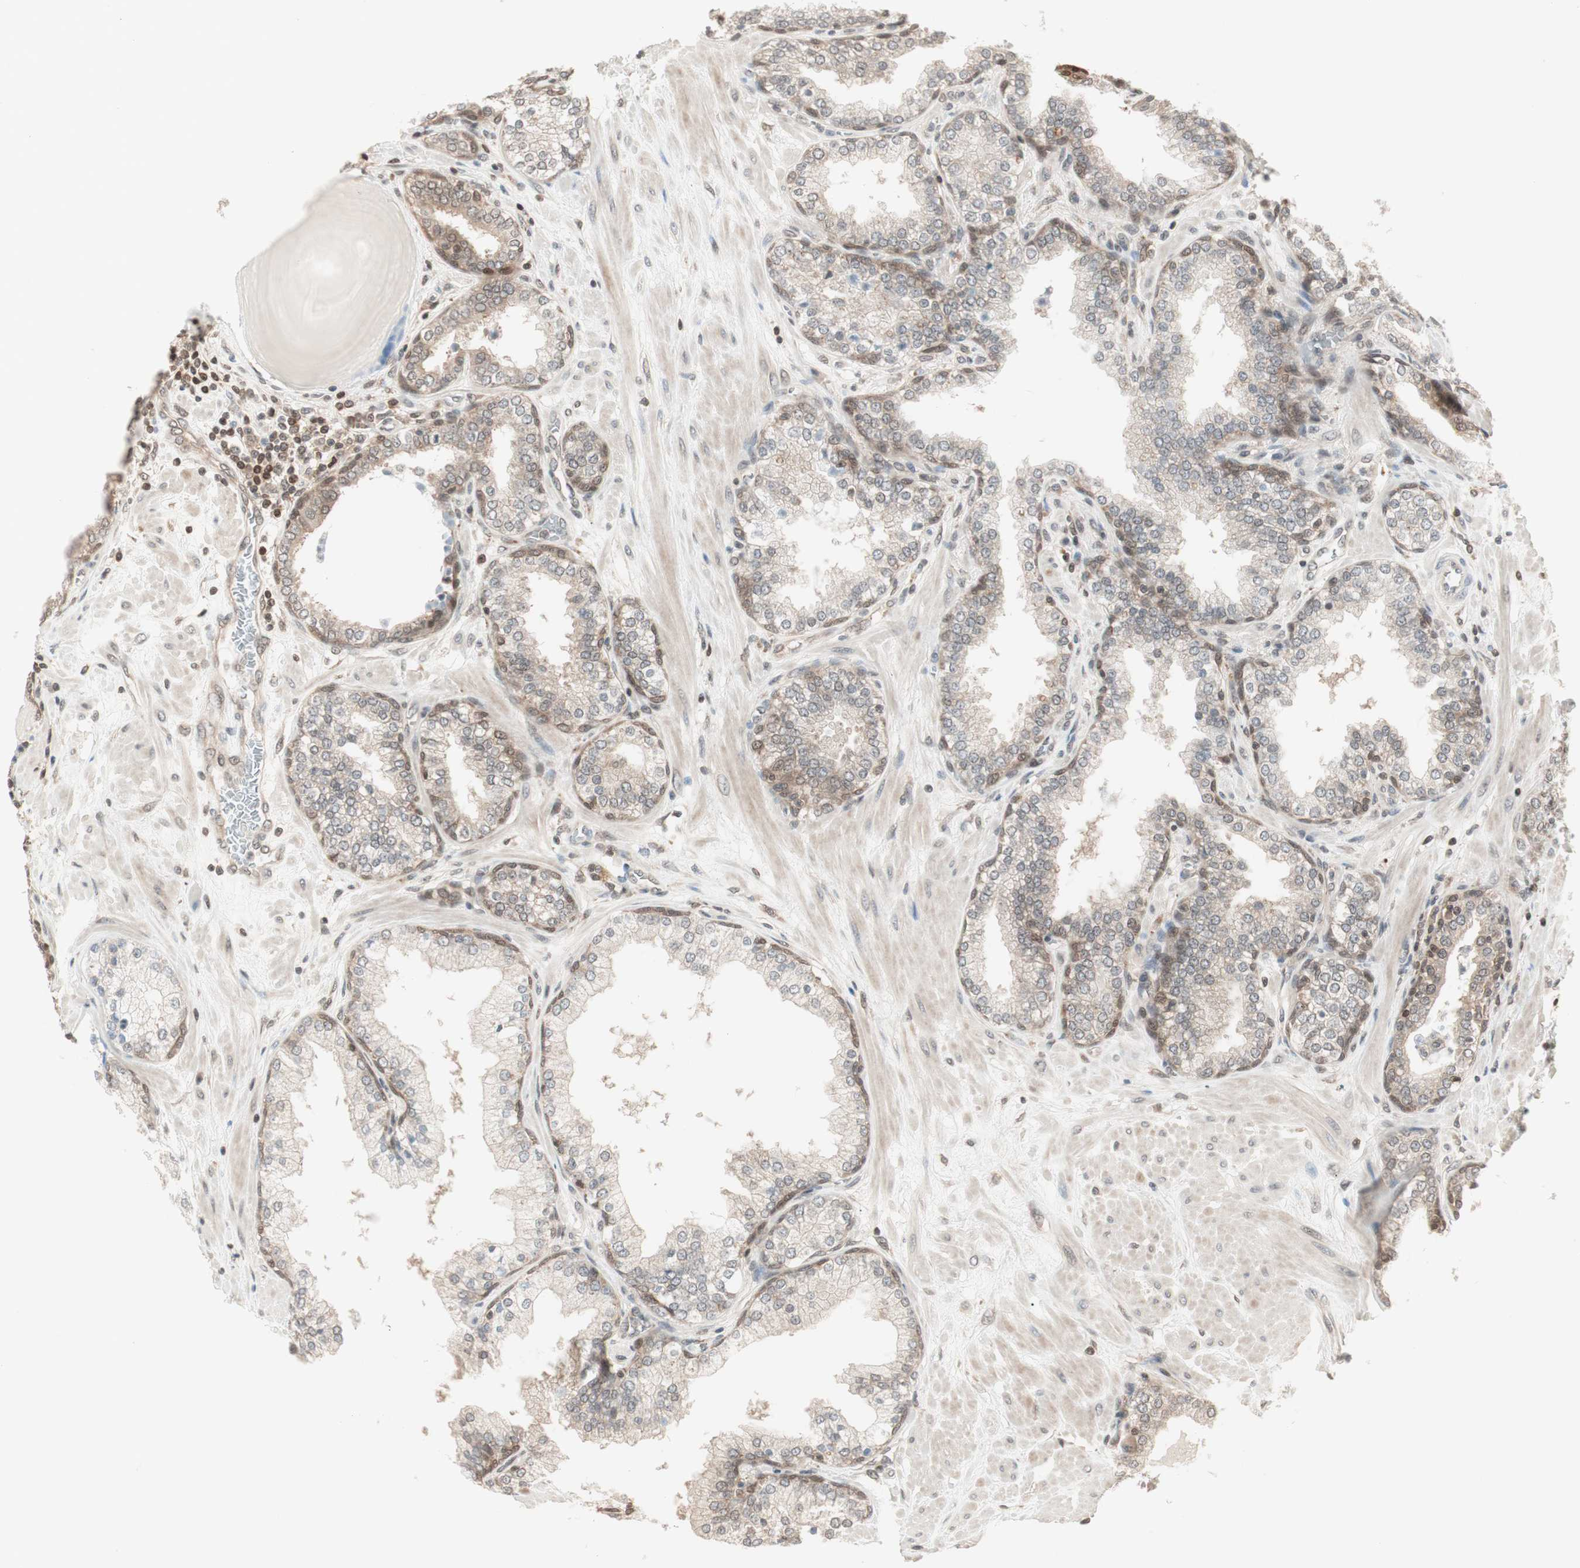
{"staining": {"intensity": "moderate", "quantity": "<25%", "location": "cytoplasmic/membranous"}, "tissue": "prostate", "cell_type": "Glandular cells", "image_type": "normal", "snomed": [{"axis": "morphology", "description": "Normal tissue, NOS"}, {"axis": "topography", "description": "Prostate"}], "caption": "High-magnification brightfield microscopy of unremarkable prostate stained with DAB (3,3'-diaminobenzidine) (brown) and counterstained with hematoxylin (blue). glandular cells exhibit moderate cytoplasmic/membranous expression is seen in about<25% of cells. (DAB IHC with brightfield microscopy, high magnification).", "gene": "UBE2I", "patient": {"sex": "male", "age": 51}}